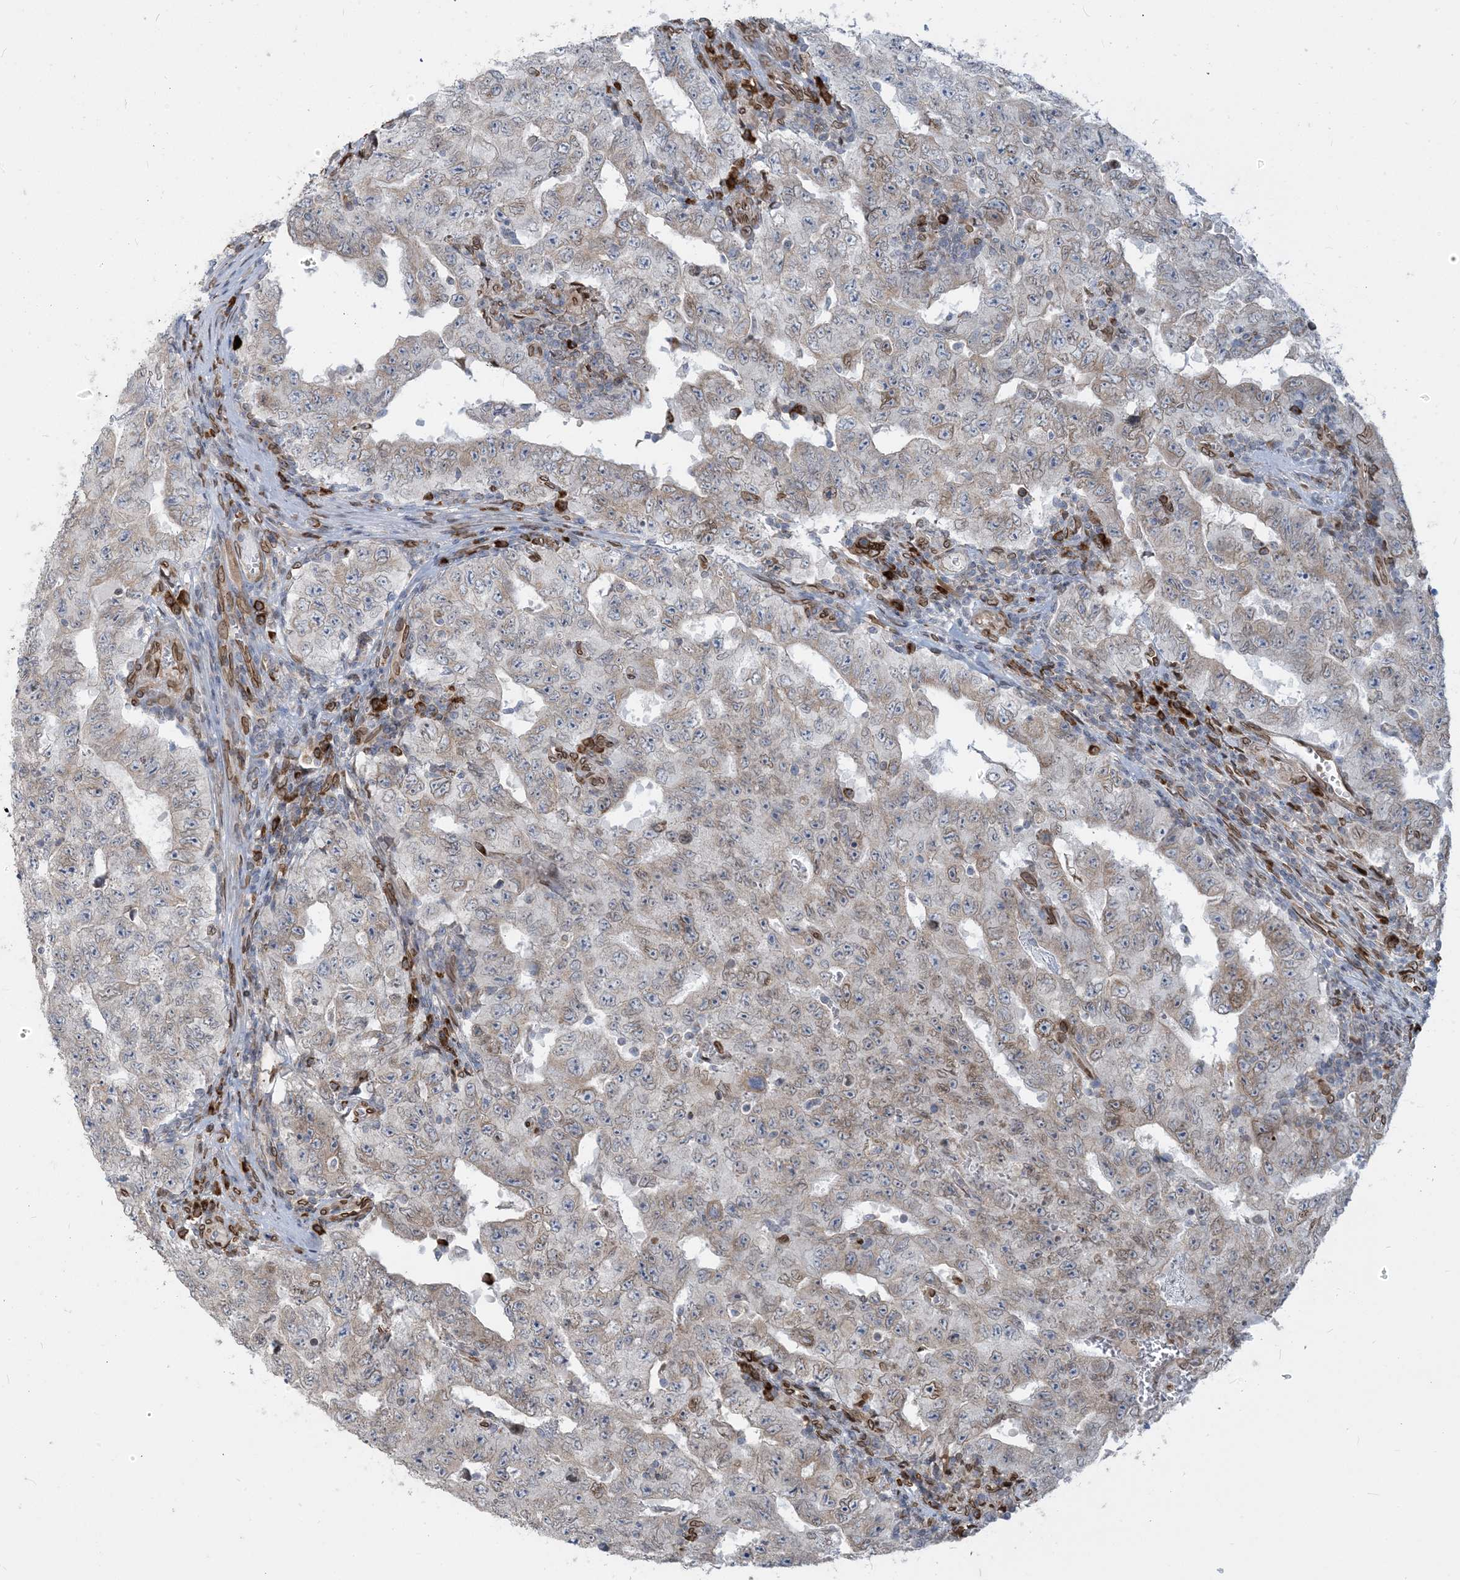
{"staining": {"intensity": "weak", "quantity": "<25%", "location": "cytoplasmic/membranous"}, "tissue": "testis cancer", "cell_type": "Tumor cells", "image_type": "cancer", "snomed": [{"axis": "morphology", "description": "Carcinoma, Embryonal, NOS"}, {"axis": "topography", "description": "Testis"}], "caption": "Immunohistochemistry photomicrograph of embryonal carcinoma (testis) stained for a protein (brown), which reveals no staining in tumor cells.", "gene": "WWP1", "patient": {"sex": "male", "age": 26}}